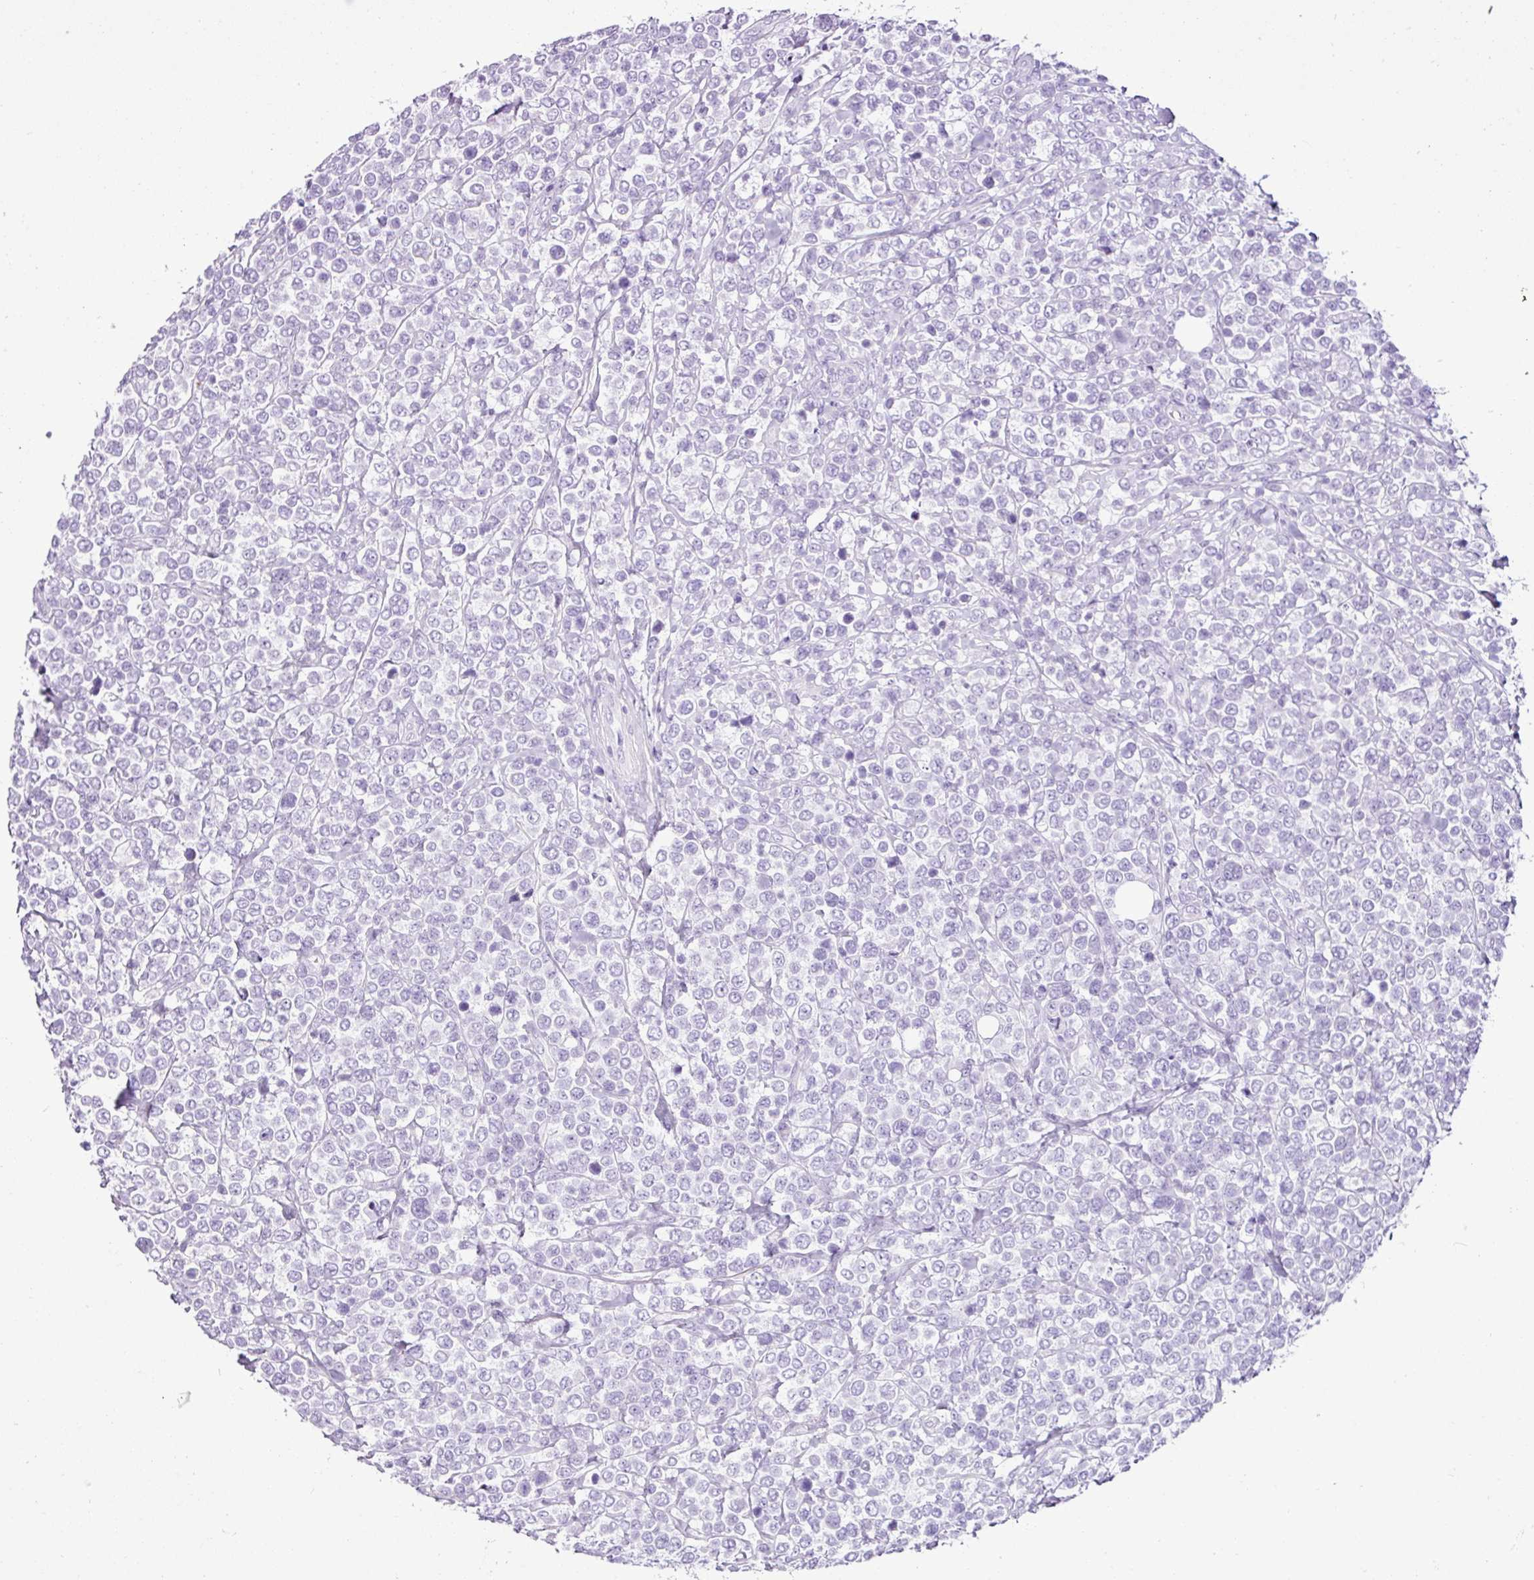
{"staining": {"intensity": "negative", "quantity": "none", "location": "none"}, "tissue": "lymphoma", "cell_type": "Tumor cells", "image_type": "cancer", "snomed": [{"axis": "morphology", "description": "Malignant lymphoma, non-Hodgkin's type, Low grade"}, {"axis": "topography", "description": "Lymph node"}], "caption": "Micrograph shows no protein staining in tumor cells of lymphoma tissue.", "gene": "LILRB4", "patient": {"sex": "male", "age": 60}}